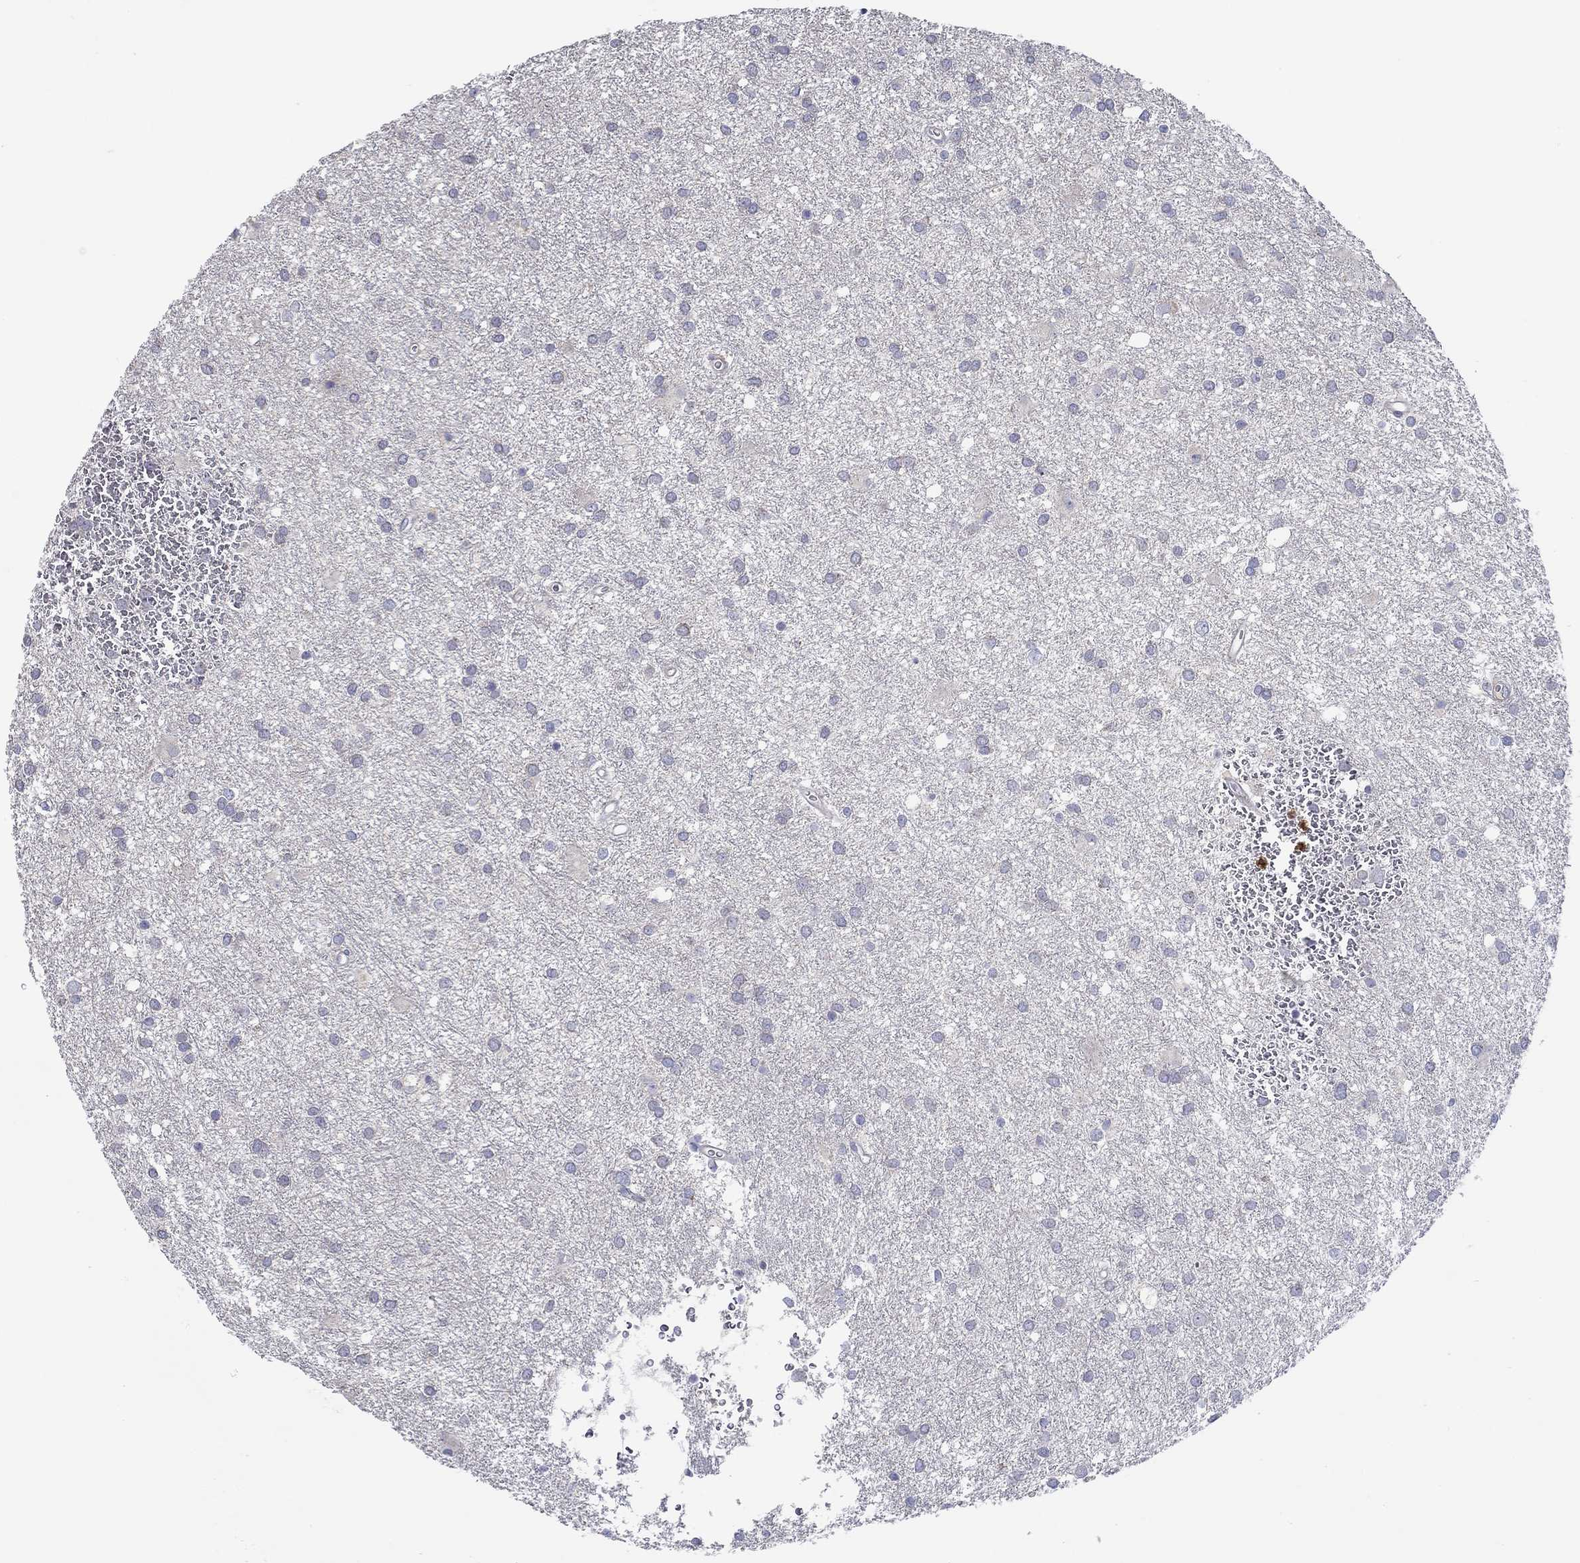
{"staining": {"intensity": "negative", "quantity": "none", "location": "none"}, "tissue": "glioma", "cell_type": "Tumor cells", "image_type": "cancer", "snomed": [{"axis": "morphology", "description": "Glioma, malignant, Low grade"}, {"axis": "topography", "description": "Brain"}], "caption": "Immunohistochemistry photomicrograph of human malignant glioma (low-grade) stained for a protein (brown), which displays no expression in tumor cells.", "gene": "CHIT1", "patient": {"sex": "male", "age": 58}}